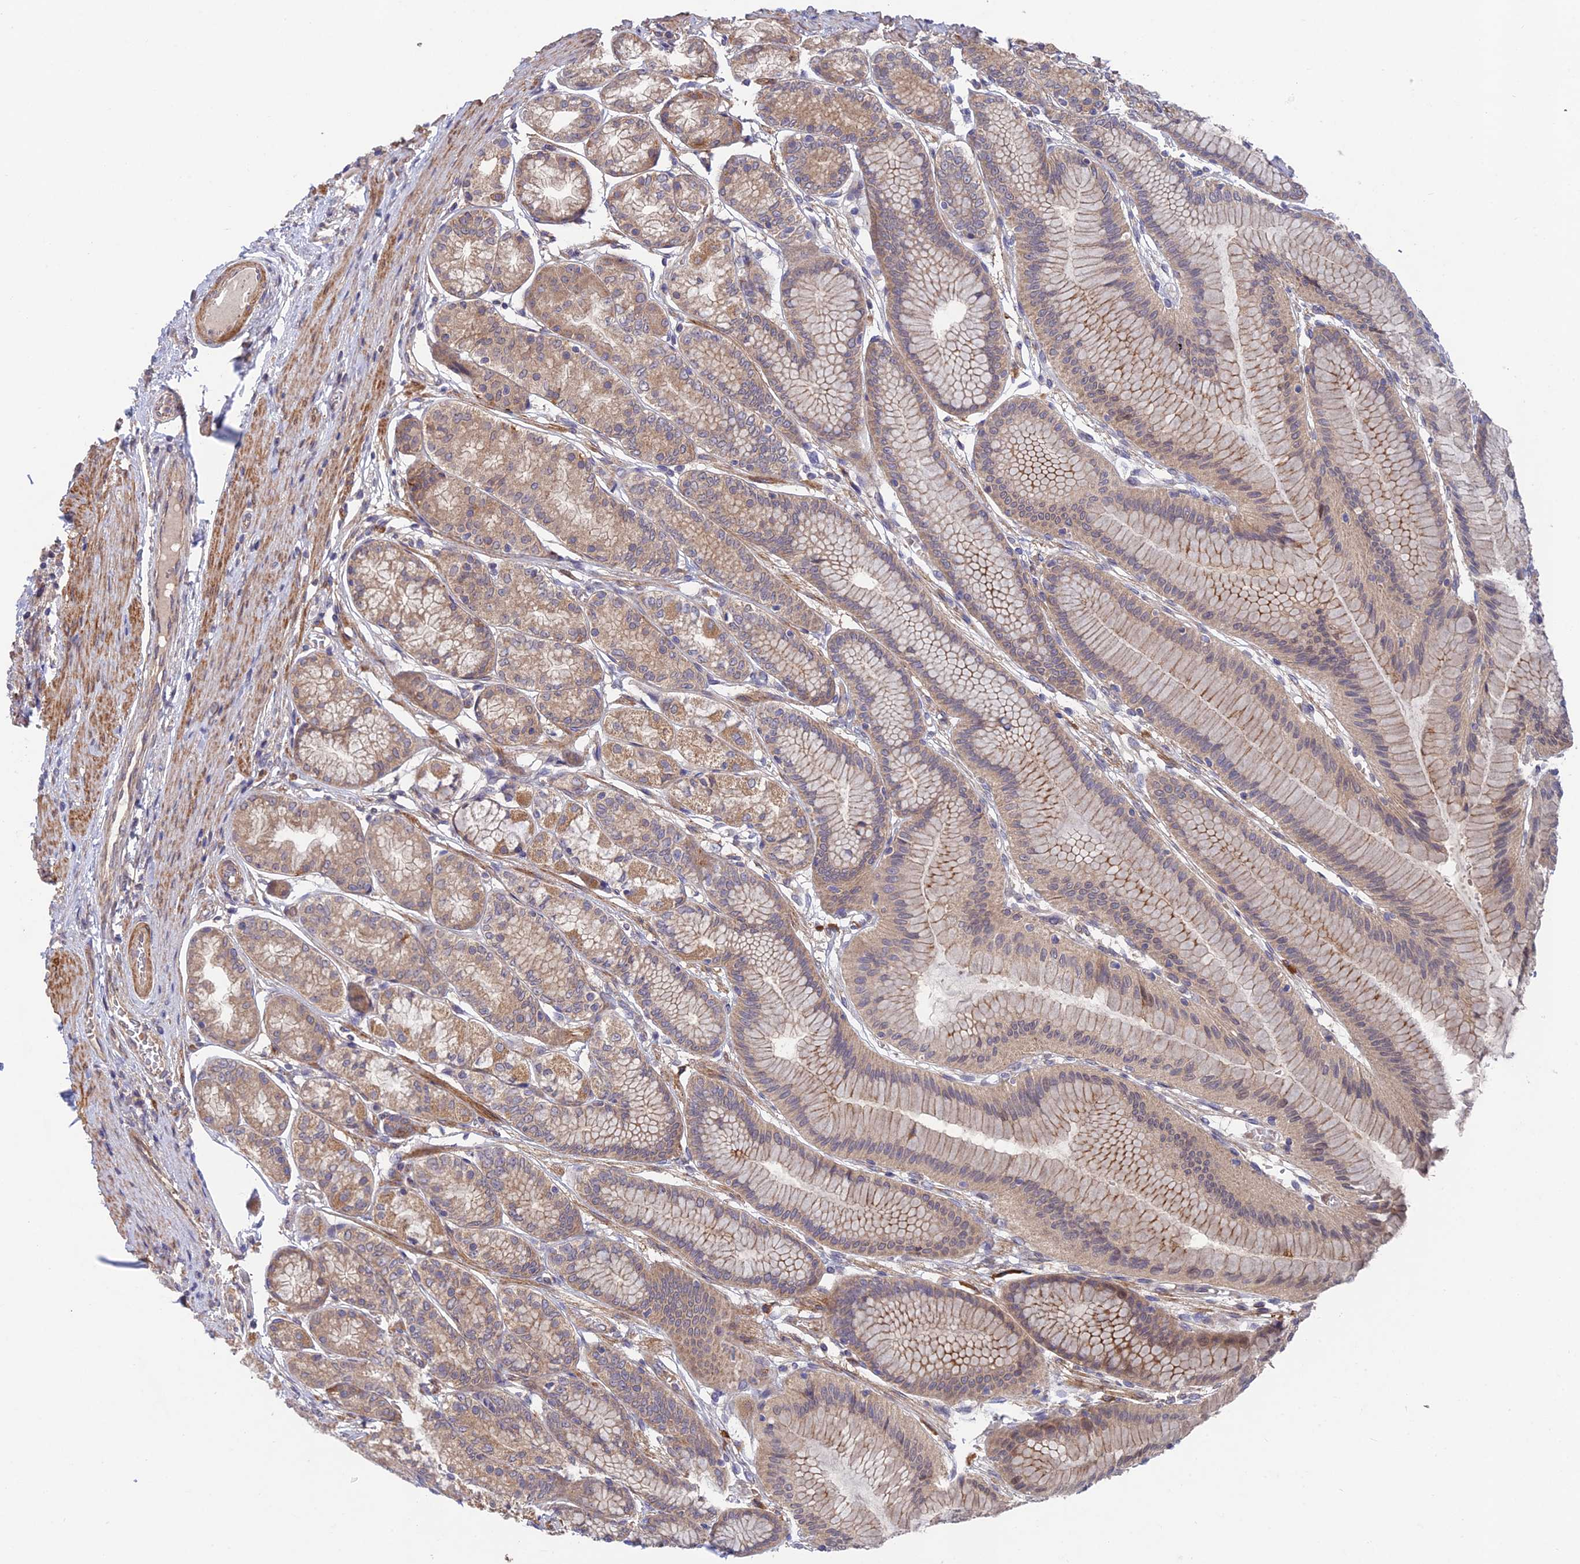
{"staining": {"intensity": "moderate", "quantity": ">75%", "location": "cytoplasmic/membranous"}, "tissue": "stomach", "cell_type": "Glandular cells", "image_type": "normal", "snomed": [{"axis": "morphology", "description": "Normal tissue, NOS"}, {"axis": "morphology", "description": "Adenocarcinoma, NOS"}, {"axis": "morphology", "description": "Adenocarcinoma, High grade"}, {"axis": "topography", "description": "Stomach, upper"}, {"axis": "topography", "description": "Stomach"}], "caption": "Immunohistochemistry (IHC) image of benign stomach: human stomach stained using IHC reveals medium levels of moderate protein expression localized specifically in the cytoplasmic/membranous of glandular cells, appearing as a cytoplasmic/membranous brown color.", "gene": "UROS", "patient": {"sex": "female", "age": 65}}